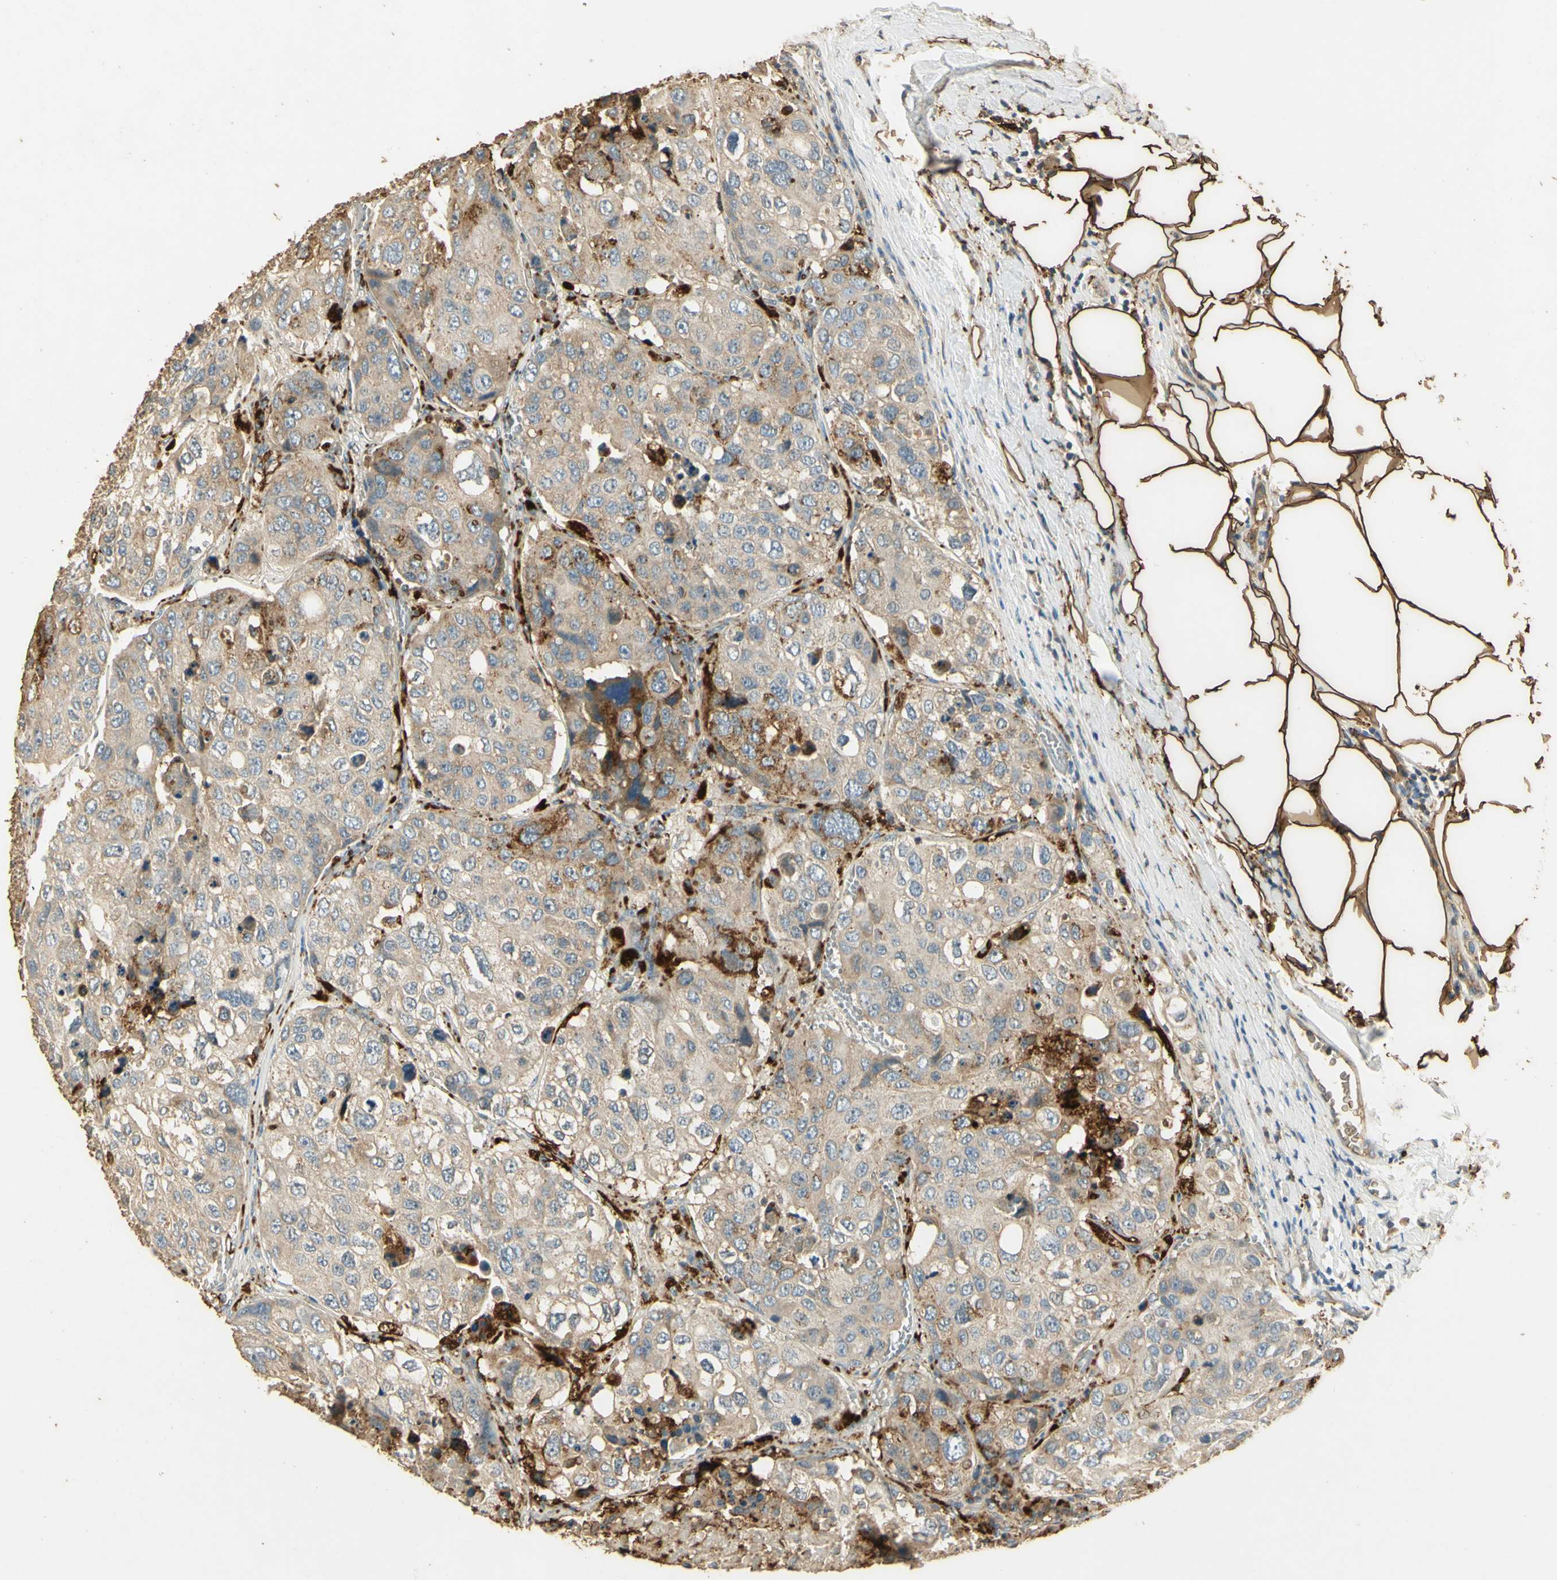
{"staining": {"intensity": "moderate", "quantity": "<25%", "location": "cytoplasmic/membranous"}, "tissue": "urothelial cancer", "cell_type": "Tumor cells", "image_type": "cancer", "snomed": [{"axis": "morphology", "description": "Urothelial carcinoma, High grade"}, {"axis": "topography", "description": "Lymph node"}, {"axis": "topography", "description": "Urinary bladder"}], "caption": "An image of human urothelial carcinoma (high-grade) stained for a protein displays moderate cytoplasmic/membranous brown staining in tumor cells. Using DAB (brown) and hematoxylin (blue) stains, captured at high magnification using brightfield microscopy.", "gene": "ARHGEF17", "patient": {"sex": "male", "age": 51}}